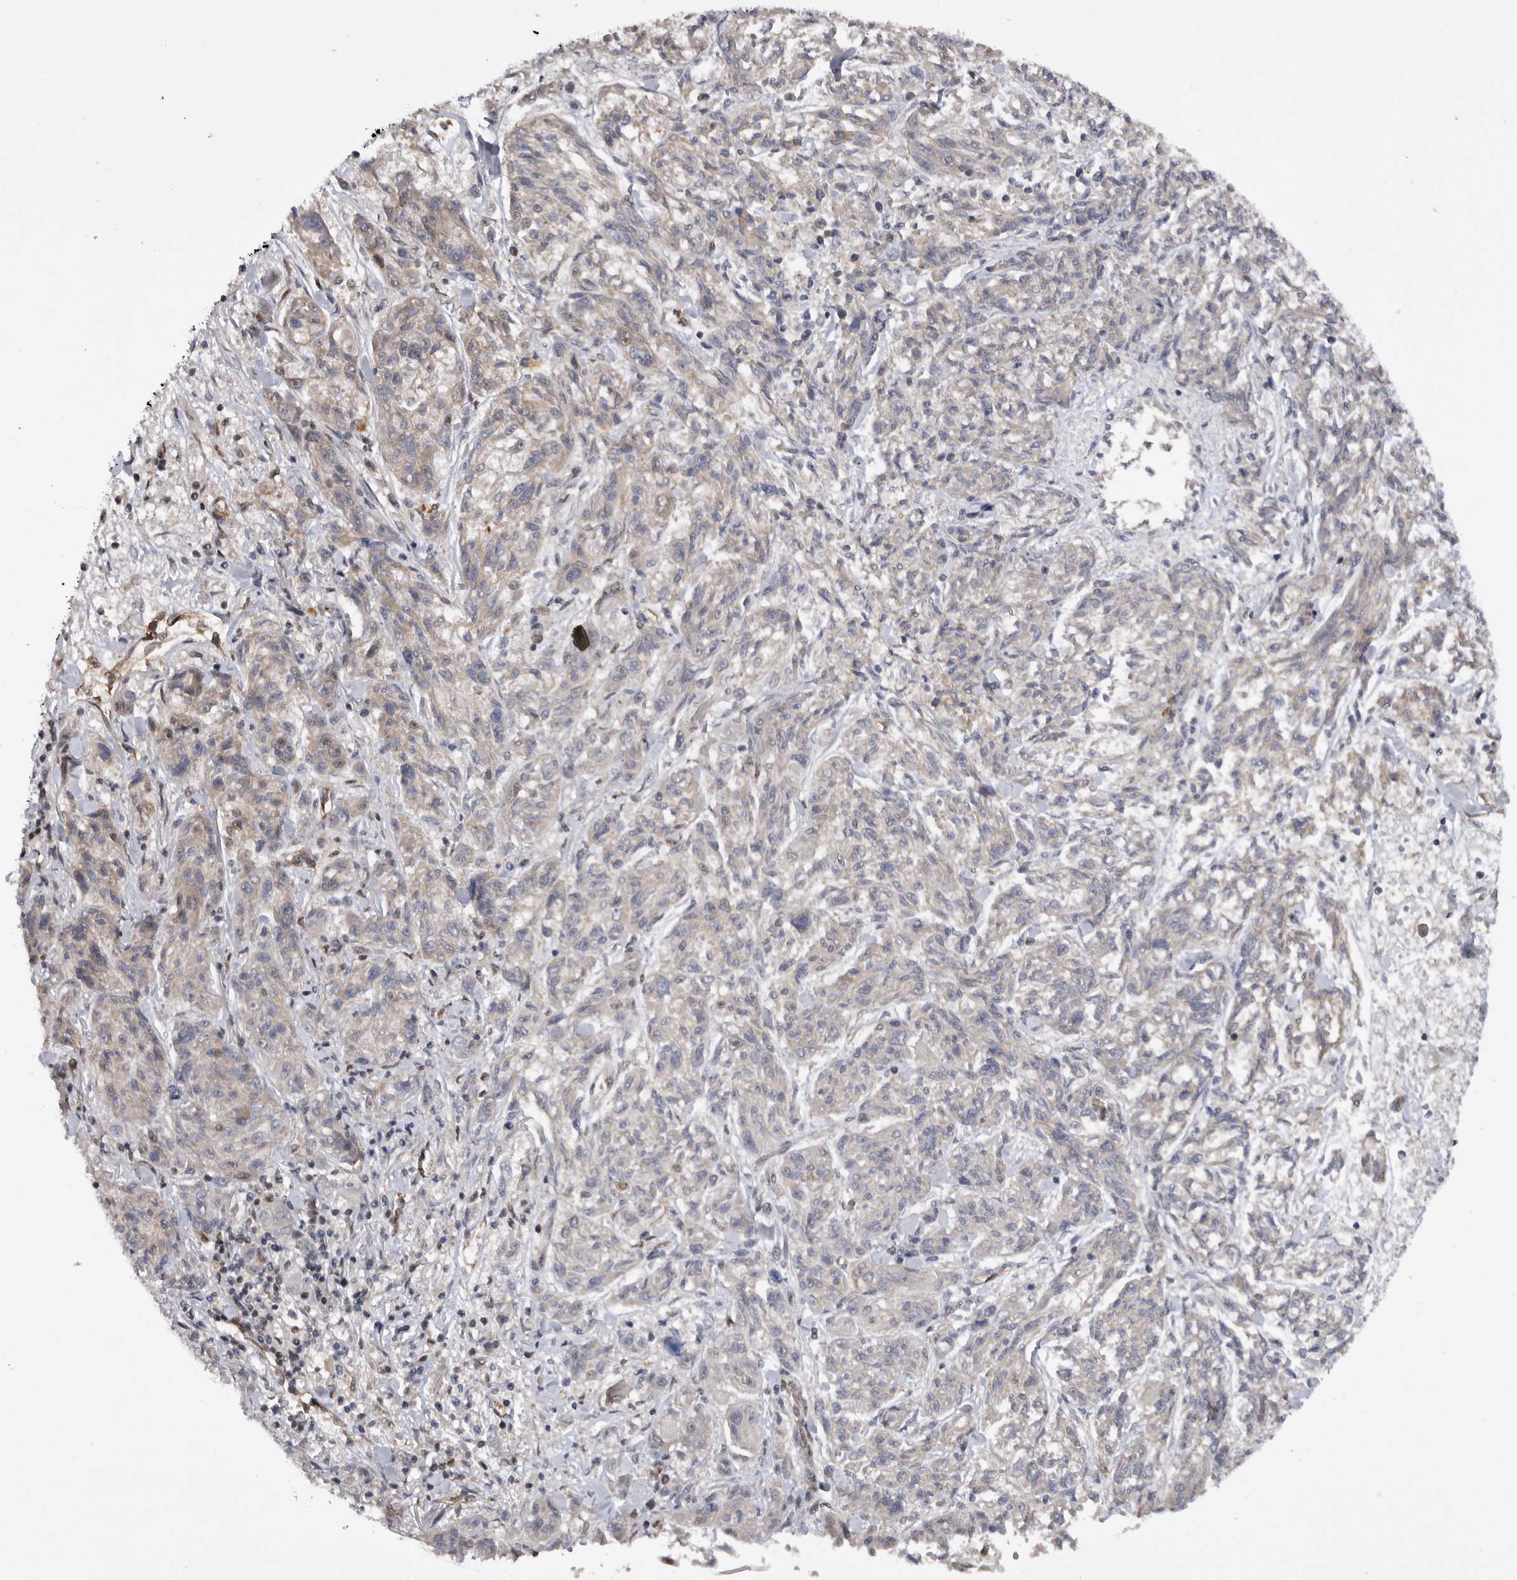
{"staining": {"intensity": "negative", "quantity": "none", "location": "none"}, "tissue": "melanoma", "cell_type": "Tumor cells", "image_type": "cancer", "snomed": [{"axis": "morphology", "description": "Malignant melanoma, NOS"}, {"axis": "topography", "description": "Skin"}], "caption": "High power microscopy histopathology image of an immunohistochemistry (IHC) image of malignant melanoma, revealing no significant positivity in tumor cells.", "gene": "PPP1R8", "patient": {"sex": "male", "age": 53}}